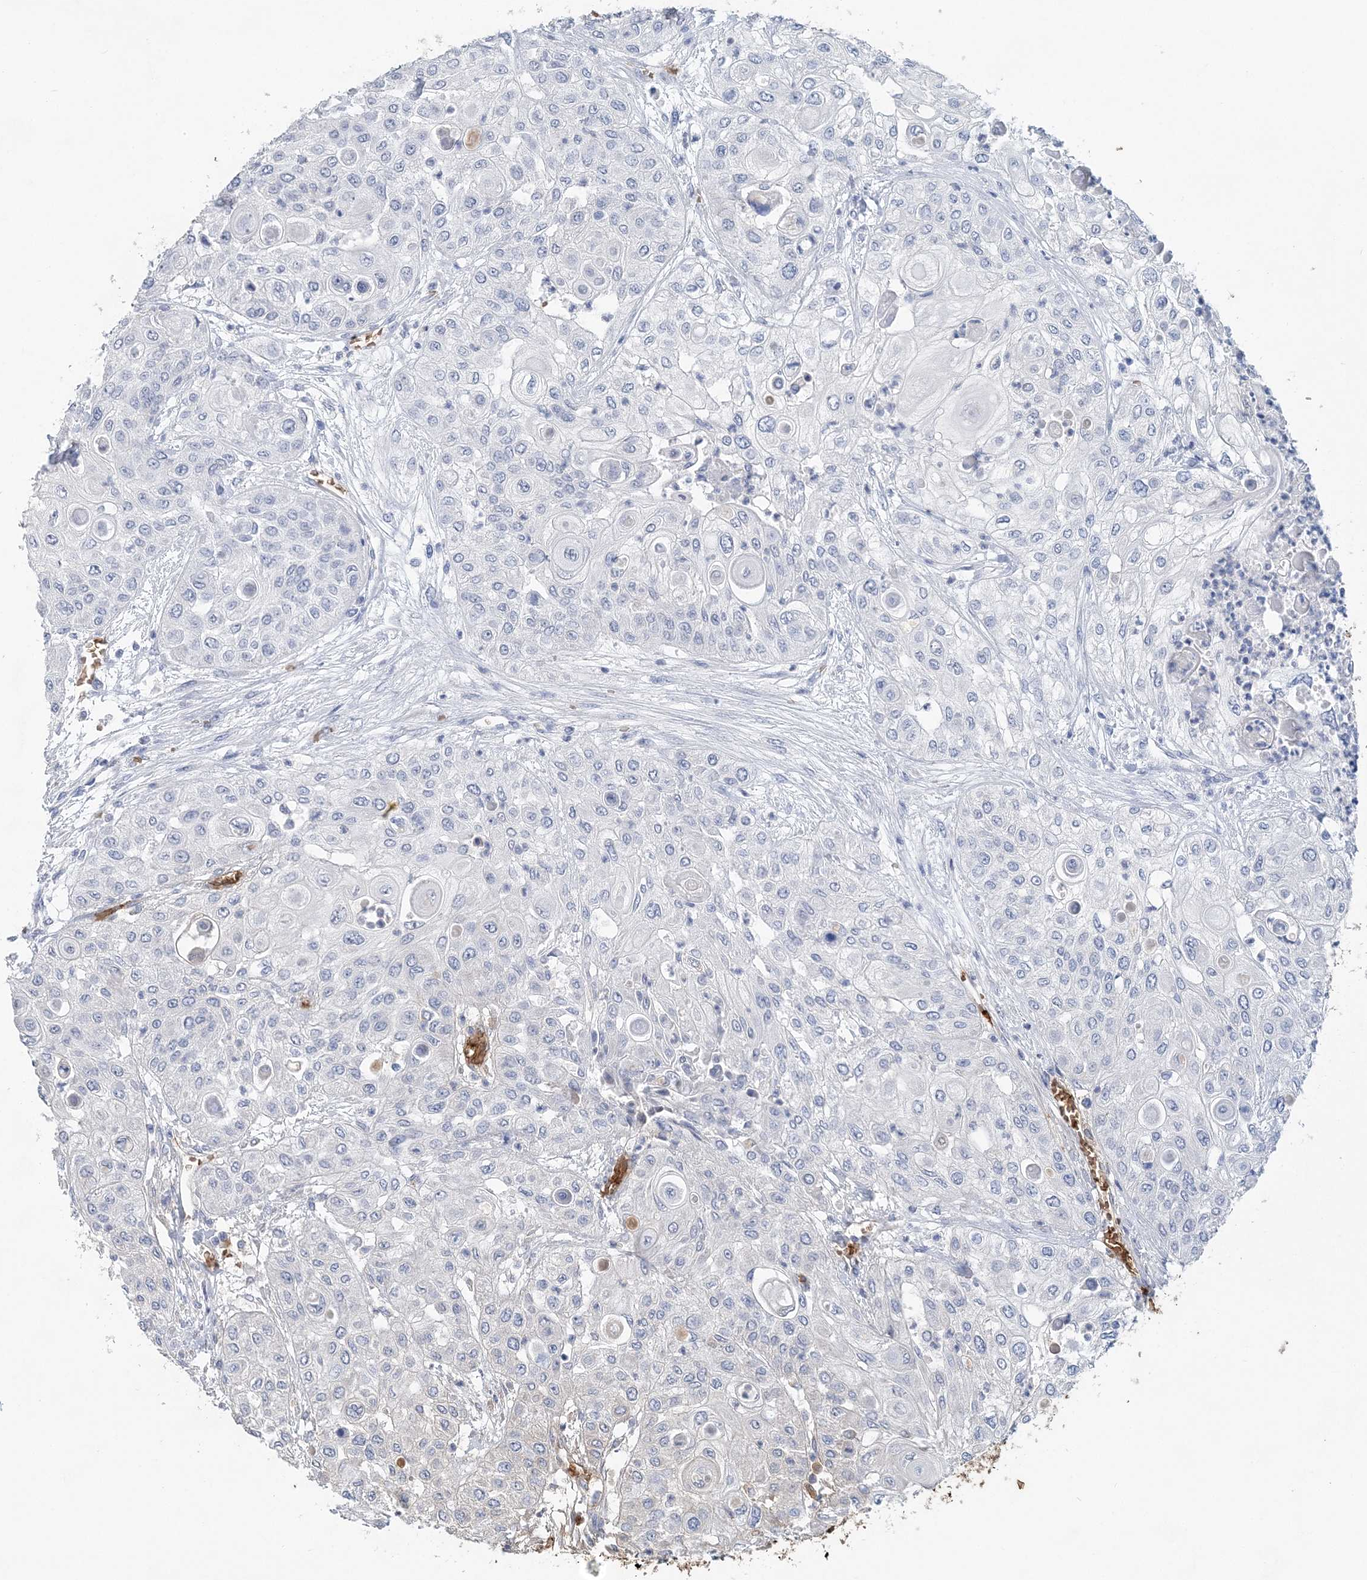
{"staining": {"intensity": "negative", "quantity": "none", "location": "none"}, "tissue": "urothelial cancer", "cell_type": "Tumor cells", "image_type": "cancer", "snomed": [{"axis": "morphology", "description": "Urothelial carcinoma, High grade"}, {"axis": "topography", "description": "Urinary bladder"}], "caption": "Protein analysis of urothelial cancer displays no significant positivity in tumor cells.", "gene": "HBD", "patient": {"sex": "female", "age": 79}}